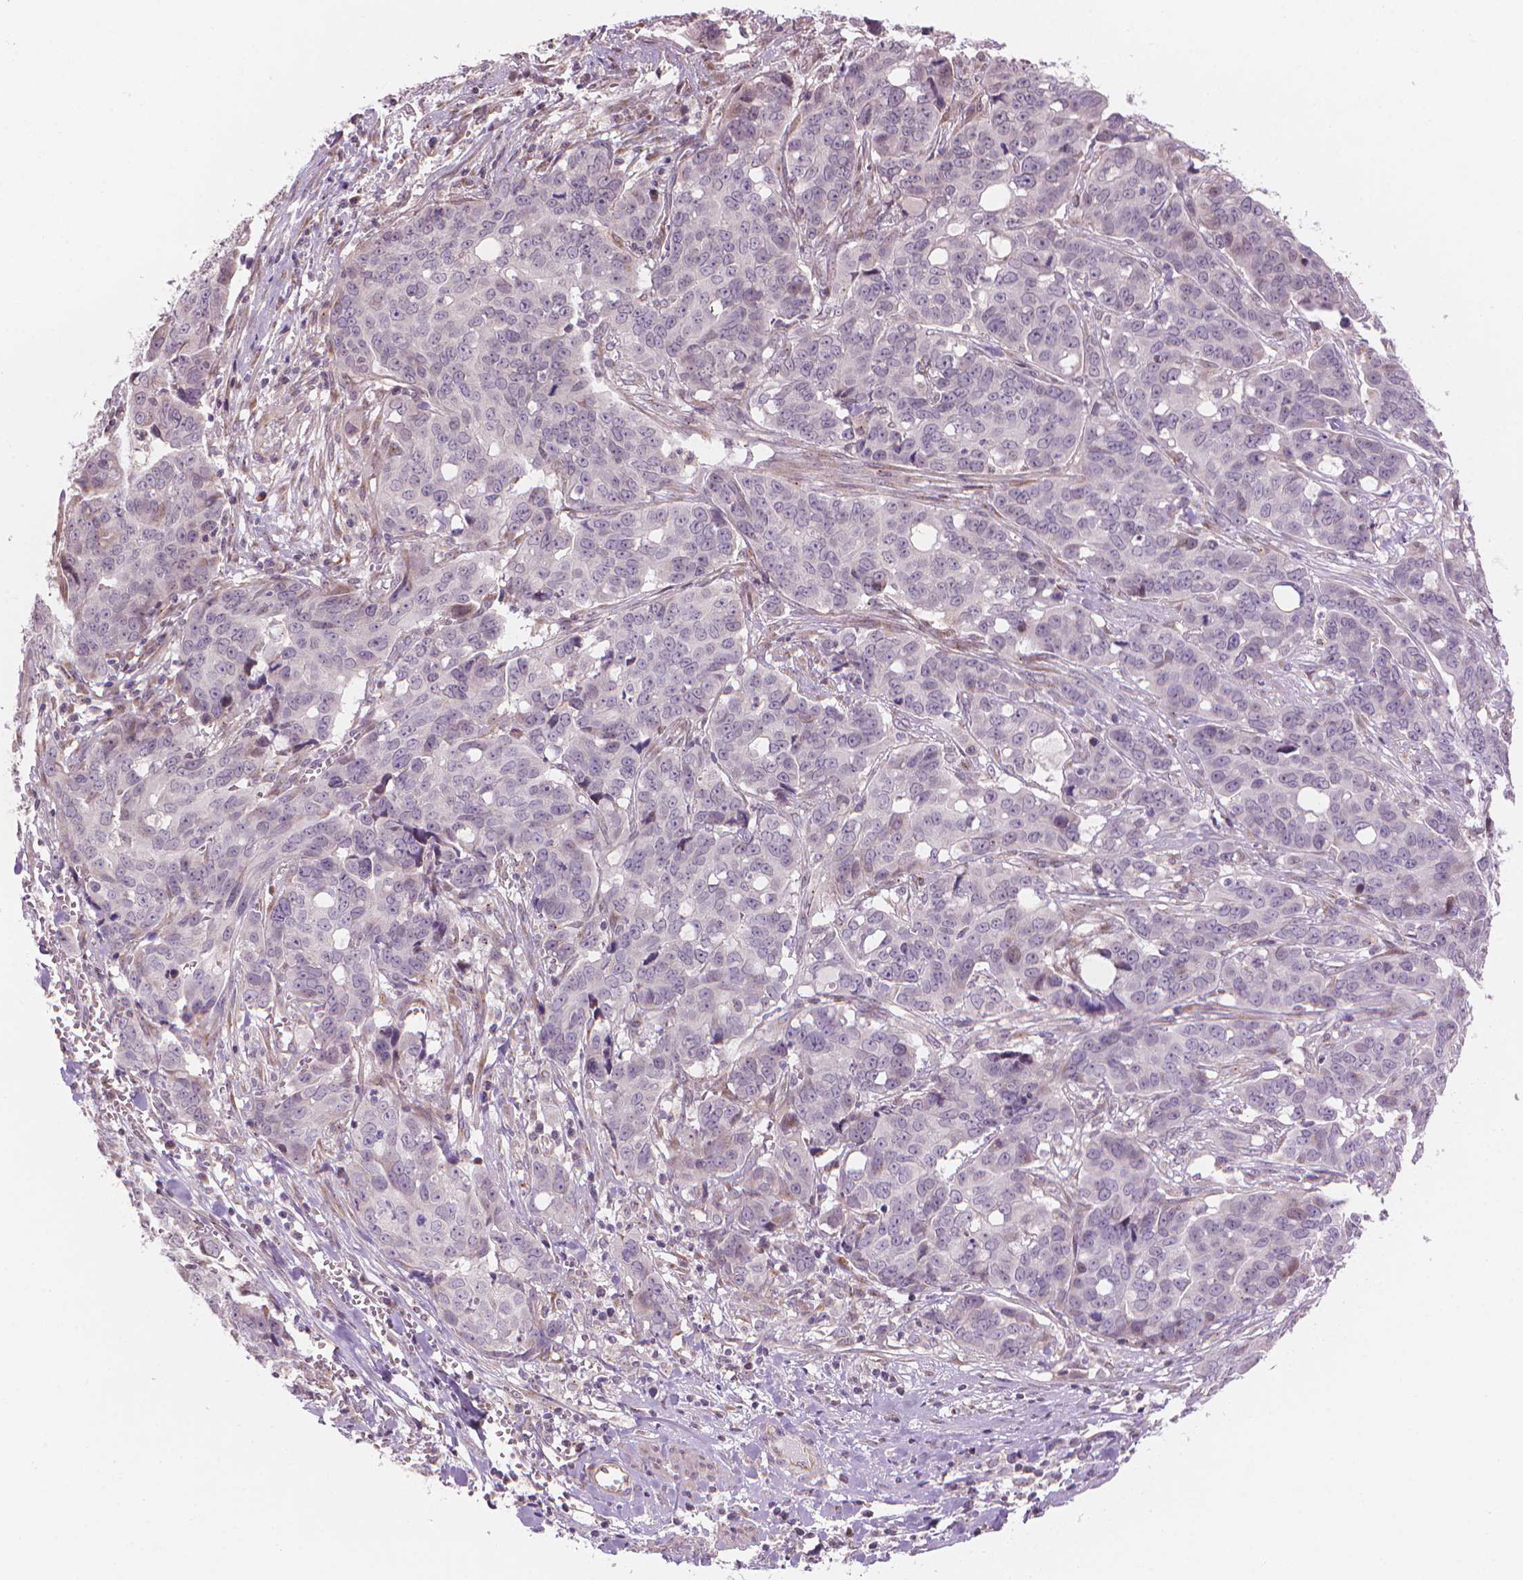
{"staining": {"intensity": "negative", "quantity": "none", "location": "none"}, "tissue": "ovarian cancer", "cell_type": "Tumor cells", "image_type": "cancer", "snomed": [{"axis": "morphology", "description": "Carcinoma, endometroid"}, {"axis": "topography", "description": "Ovary"}], "caption": "Immunohistochemistry micrograph of human ovarian cancer (endometroid carcinoma) stained for a protein (brown), which shows no staining in tumor cells.", "gene": "IFFO1", "patient": {"sex": "female", "age": 78}}